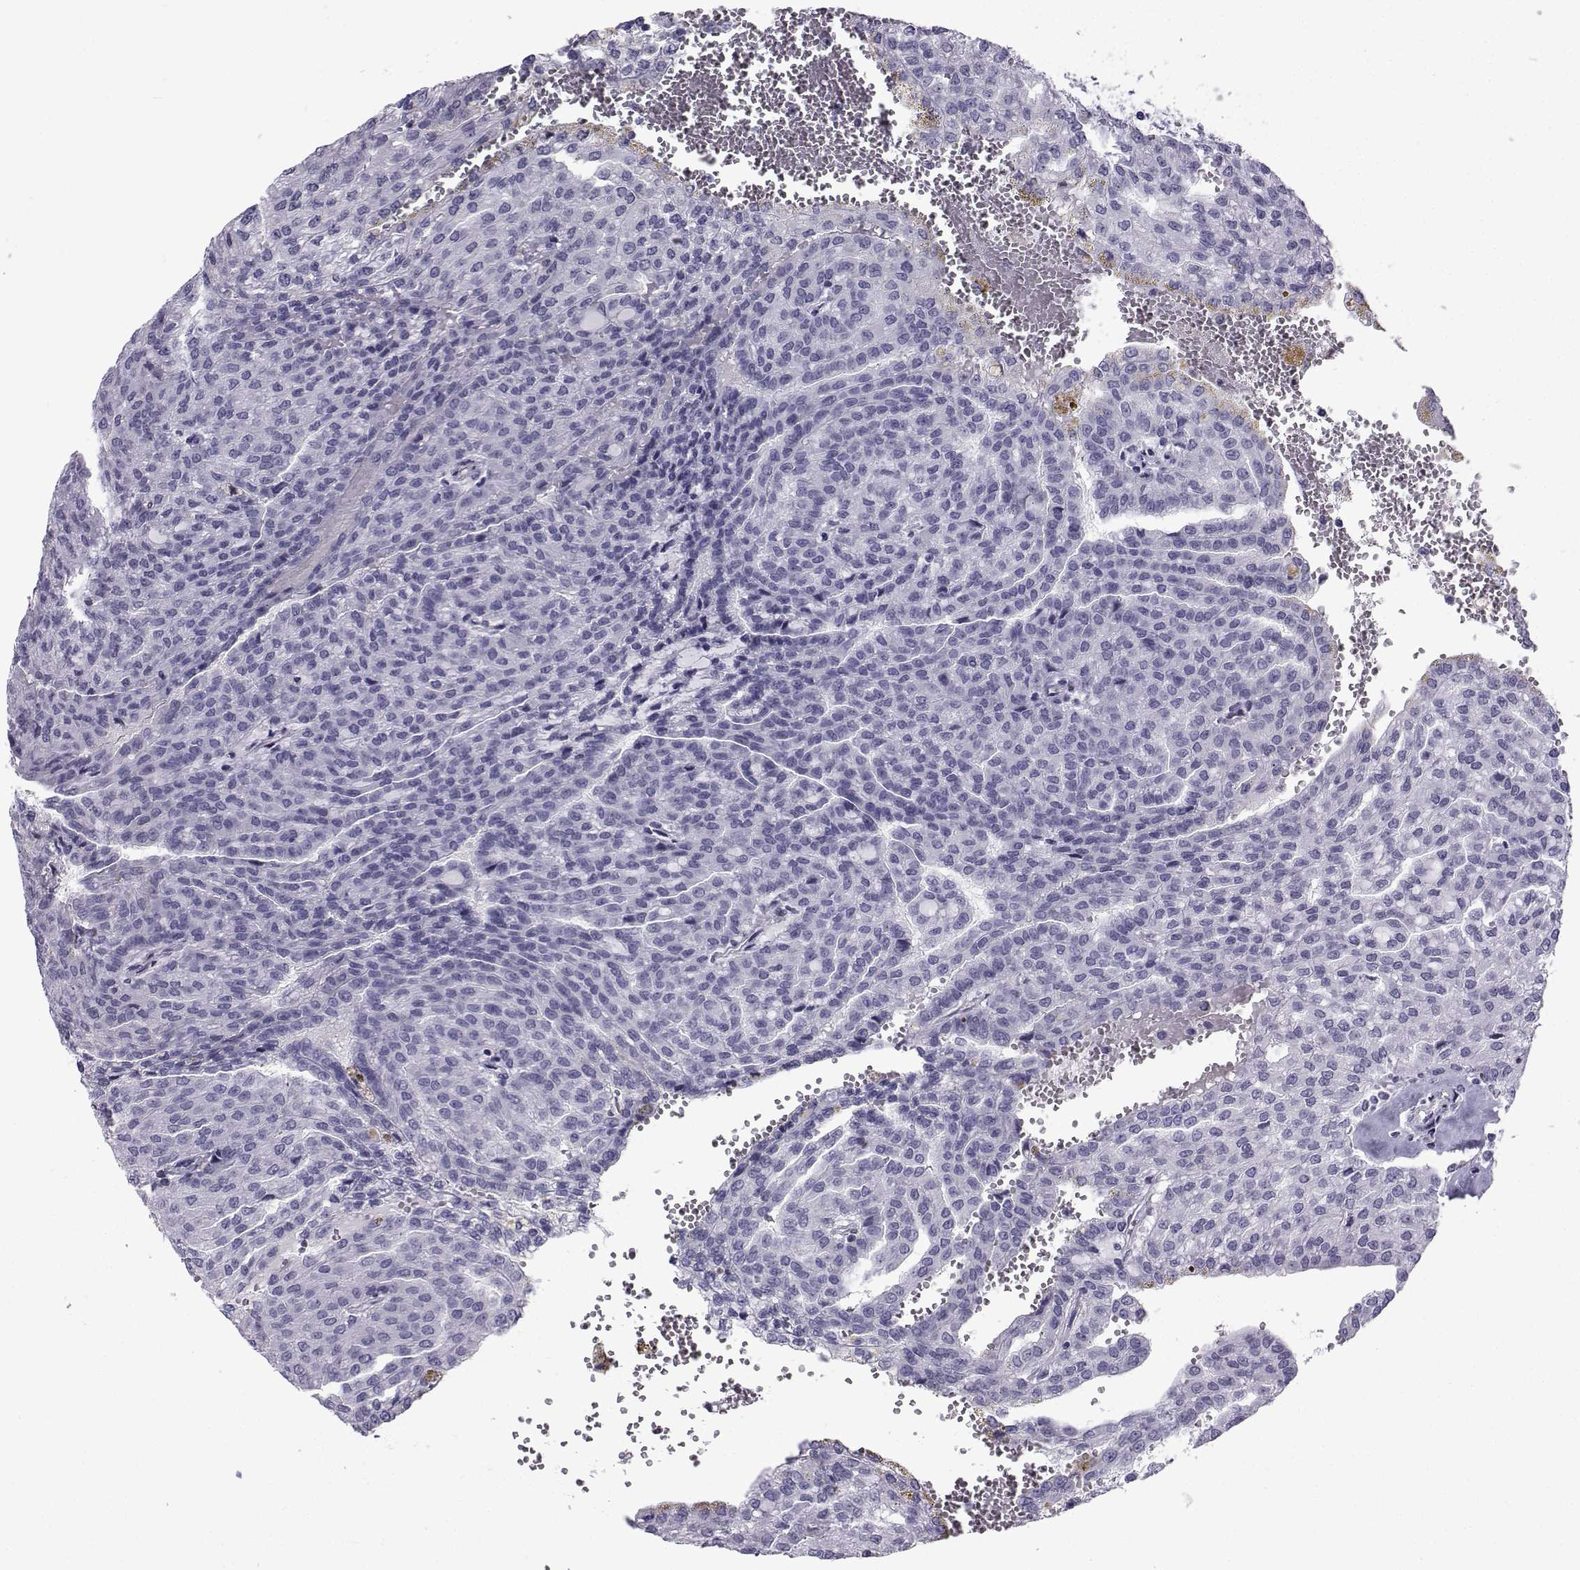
{"staining": {"intensity": "negative", "quantity": "none", "location": "none"}, "tissue": "renal cancer", "cell_type": "Tumor cells", "image_type": "cancer", "snomed": [{"axis": "morphology", "description": "Adenocarcinoma, NOS"}, {"axis": "topography", "description": "Kidney"}], "caption": "A high-resolution histopathology image shows IHC staining of adenocarcinoma (renal), which exhibits no significant staining in tumor cells. Nuclei are stained in blue.", "gene": "SPANXD", "patient": {"sex": "male", "age": 63}}